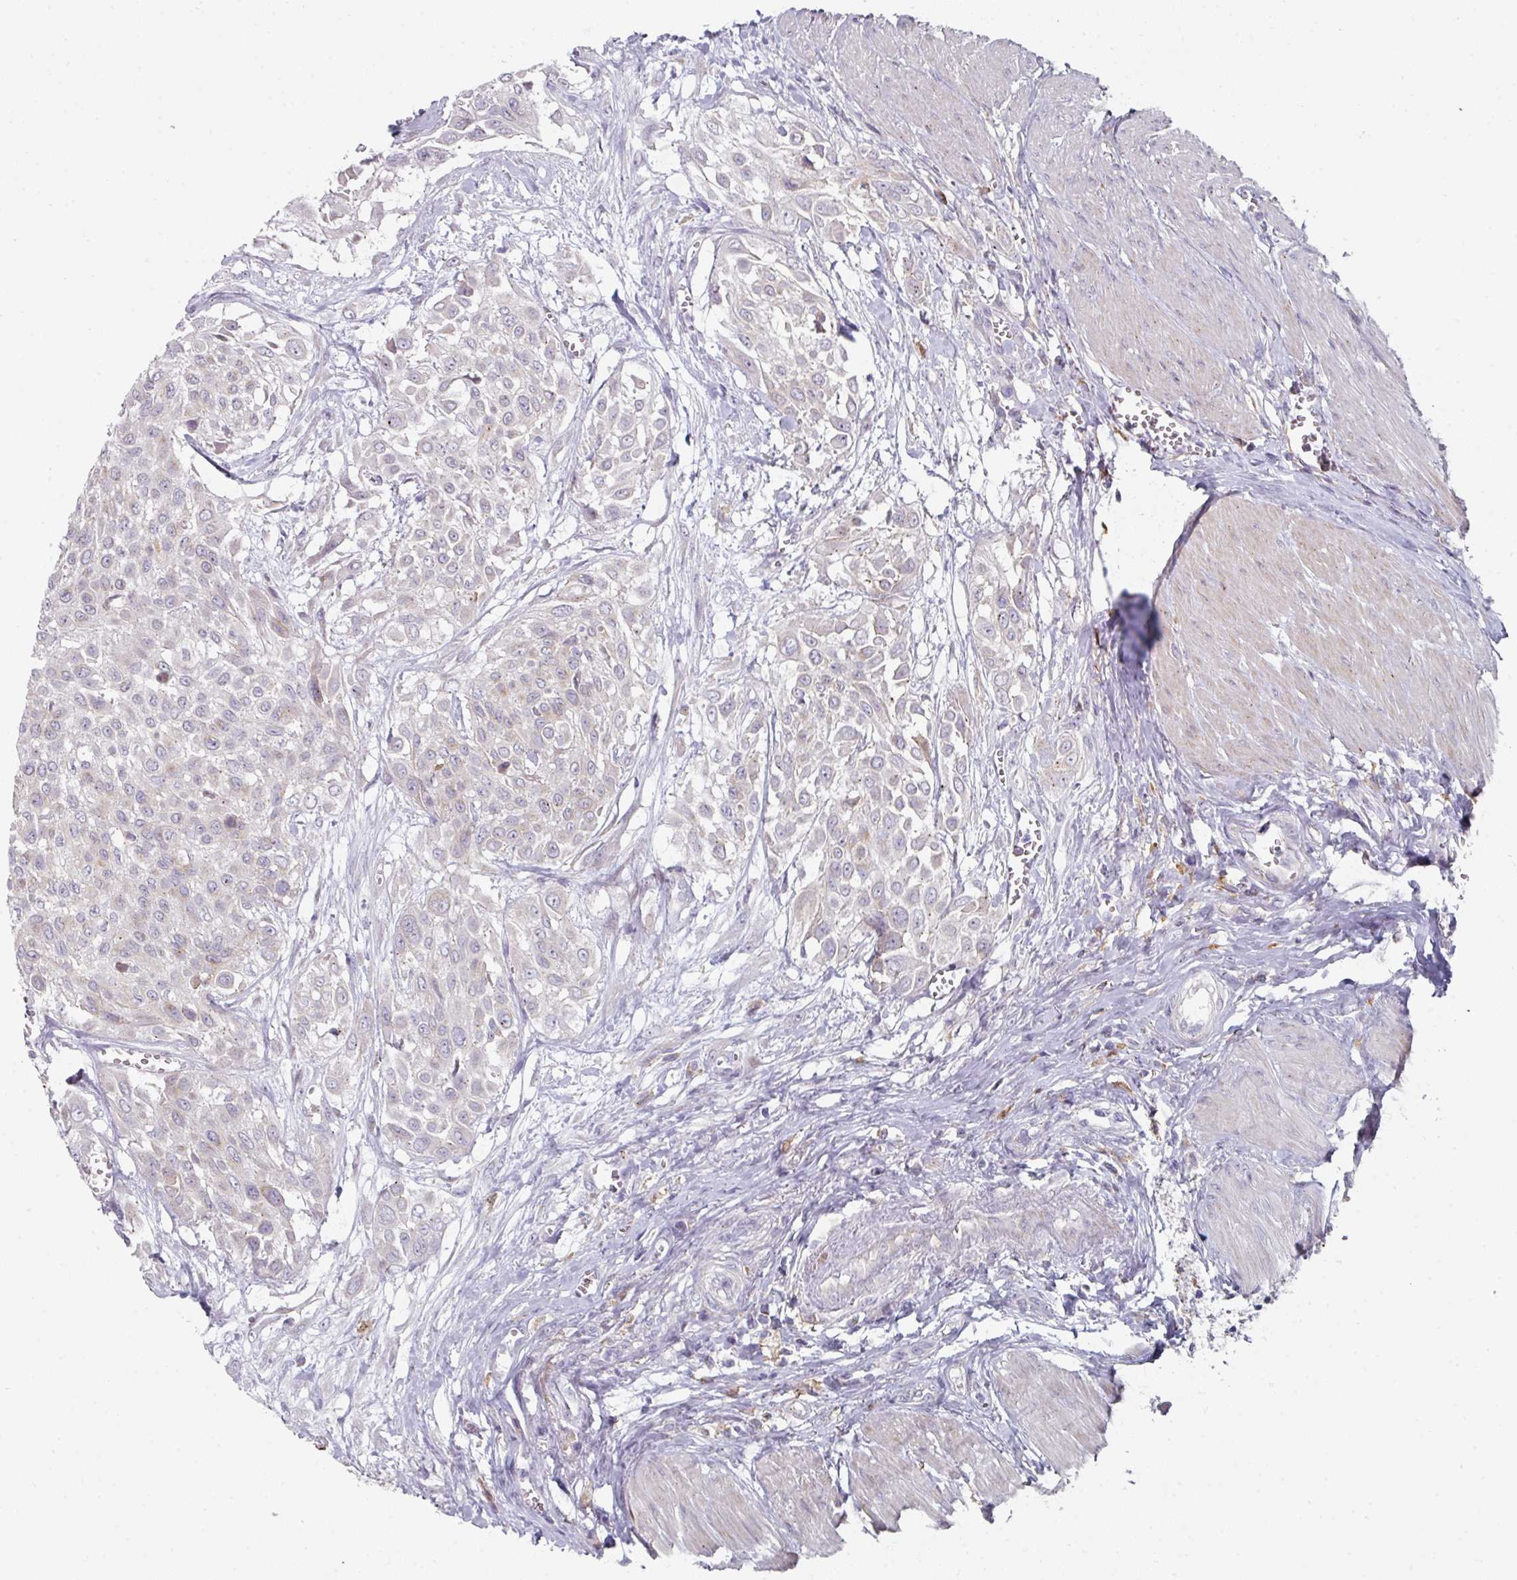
{"staining": {"intensity": "negative", "quantity": "none", "location": "none"}, "tissue": "urothelial cancer", "cell_type": "Tumor cells", "image_type": "cancer", "snomed": [{"axis": "morphology", "description": "Urothelial carcinoma, High grade"}, {"axis": "topography", "description": "Urinary bladder"}], "caption": "This is an immunohistochemistry micrograph of urothelial cancer. There is no positivity in tumor cells.", "gene": "WSB2", "patient": {"sex": "male", "age": 57}}